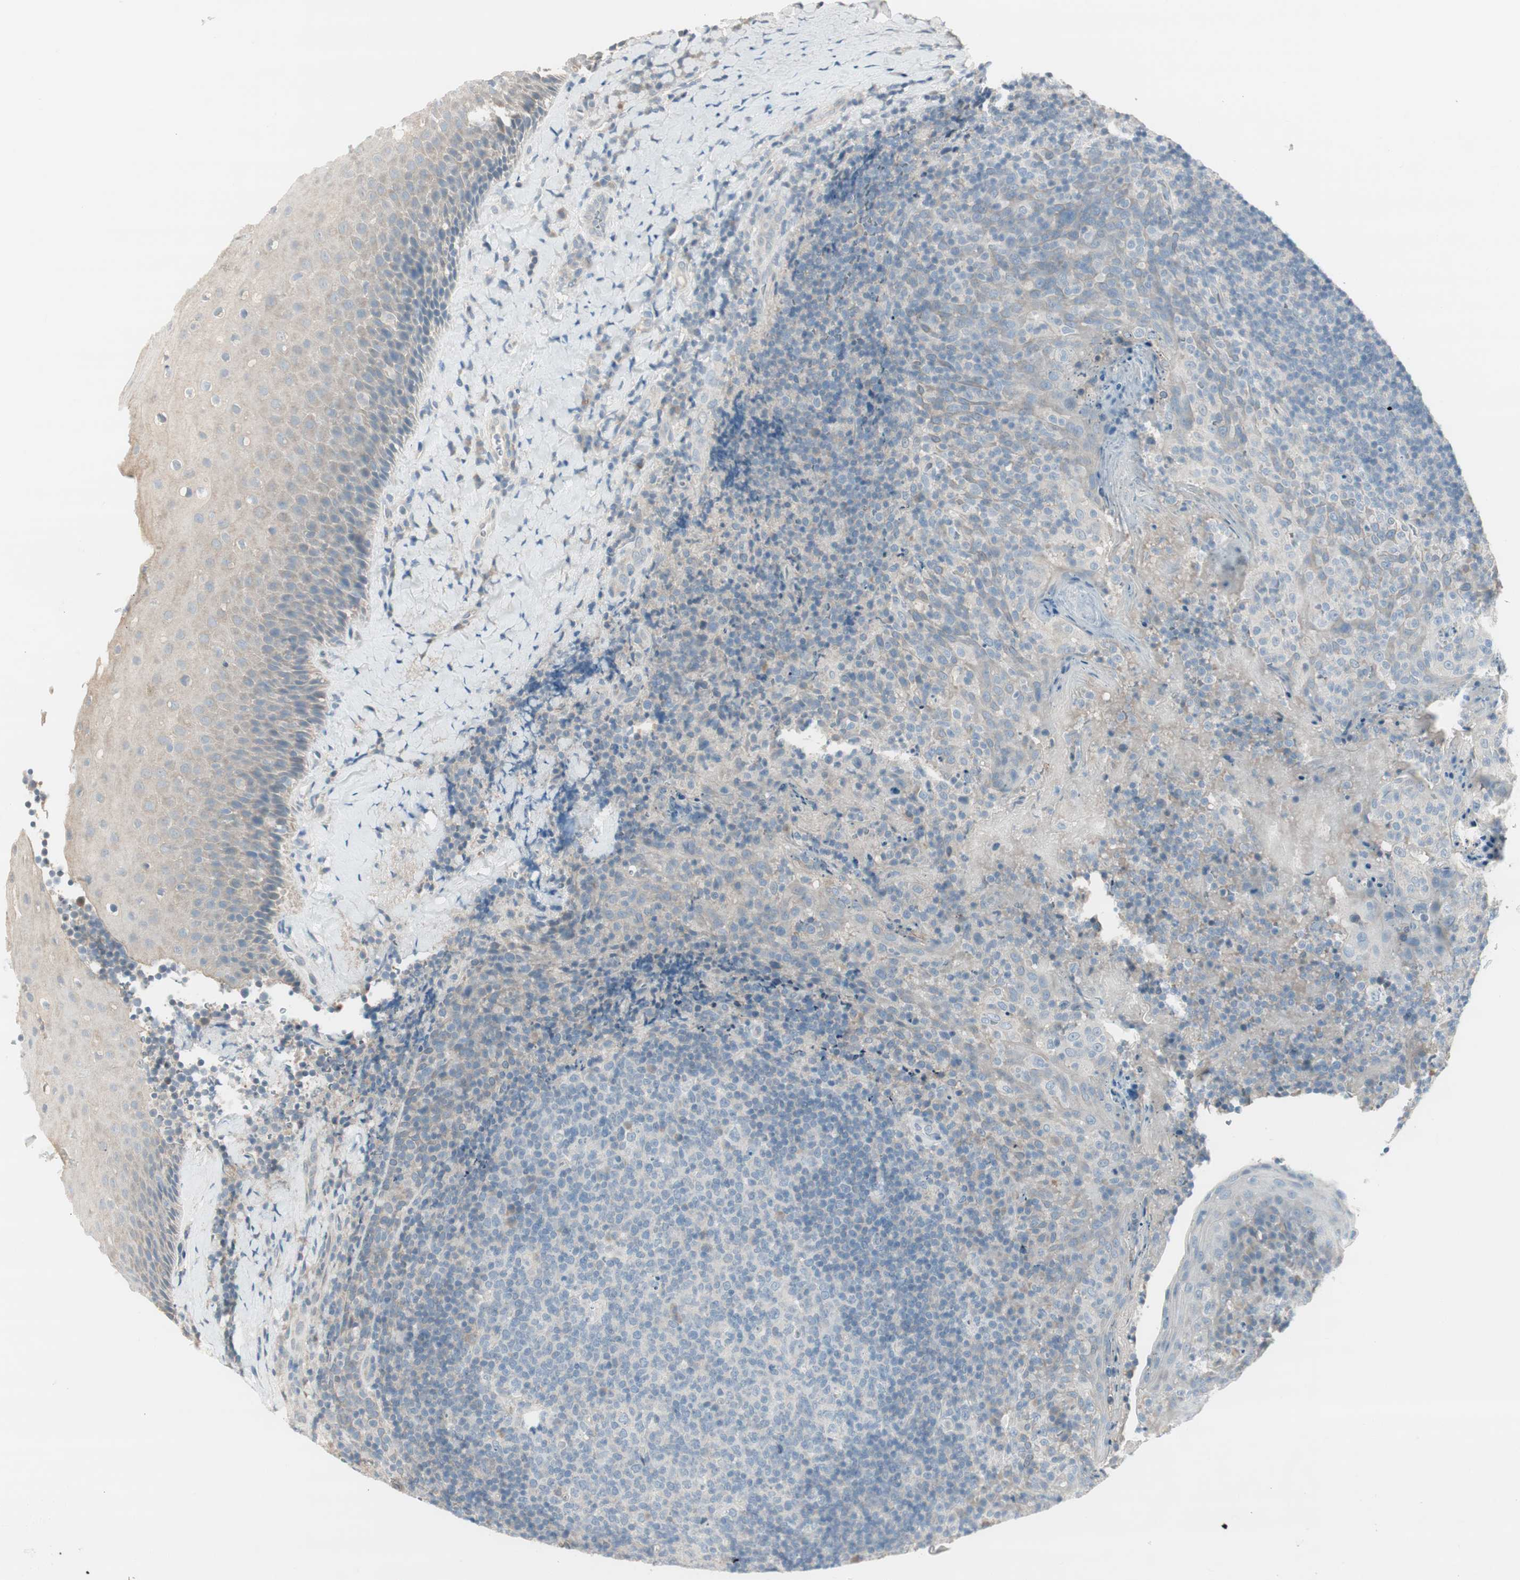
{"staining": {"intensity": "negative", "quantity": "none", "location": "none"}, "tissue": "tonsil", "cell_type": "Germinal center cells", "image_type": "normal", "snomed": [{"axis": "morphology", "description": "Normal tissue, NOS"}, {"axis": "topography", "description": "Tonsil"}], "caption": "IHC histopathology image of benign tonsil: human tonsil stained with DAB (3,3'-diaminobenzidine) exhibits no significant protein expression in germinal center cells.", "gene": "EVA1A", "patient": {"sex": "male", "age": 17}}